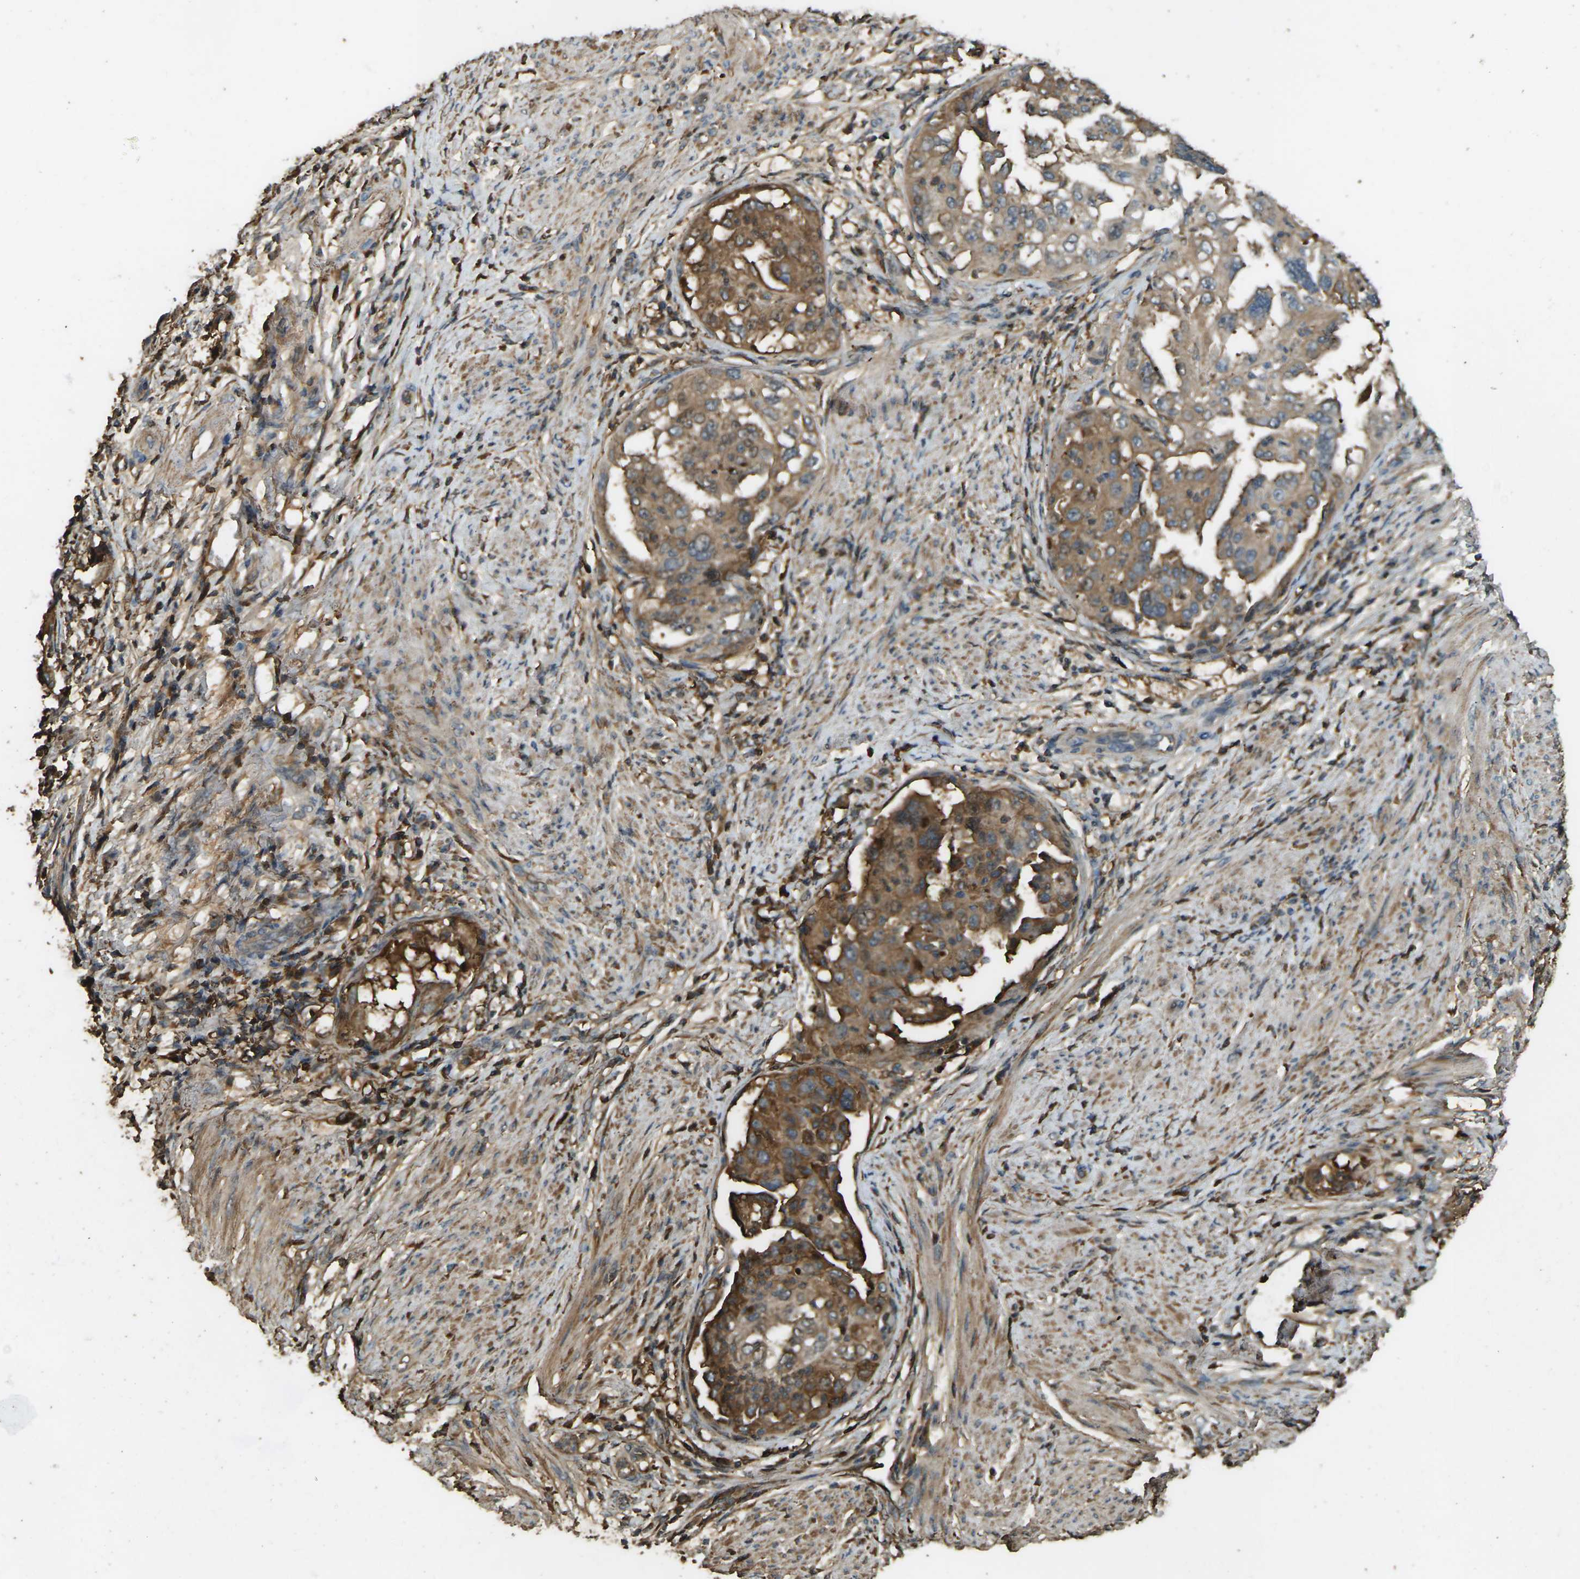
{"staining": {"intensity": "moderate", "quantity": ">75%", "location": "cytoplasmic/membranous"}, "tissue": "endometrial cancer", "cell_type": "Tumor cells", "image_type": "cancer", "snomed": [{"axis": "morphology", "description": "Adenocarcinoma, NOS"}, {"axis": "topography", "description": "Endometrium"}], "caption": "IHC photomicrograph of endometrial adenocarcinoma stained for a protein (brown), which displays medium levels of moderate cytoplasmic/membranous positivity in approximately >75% of tumor cells.", "gene": "CYP1B1", "patient": {"sex": "female", "age": 85}}